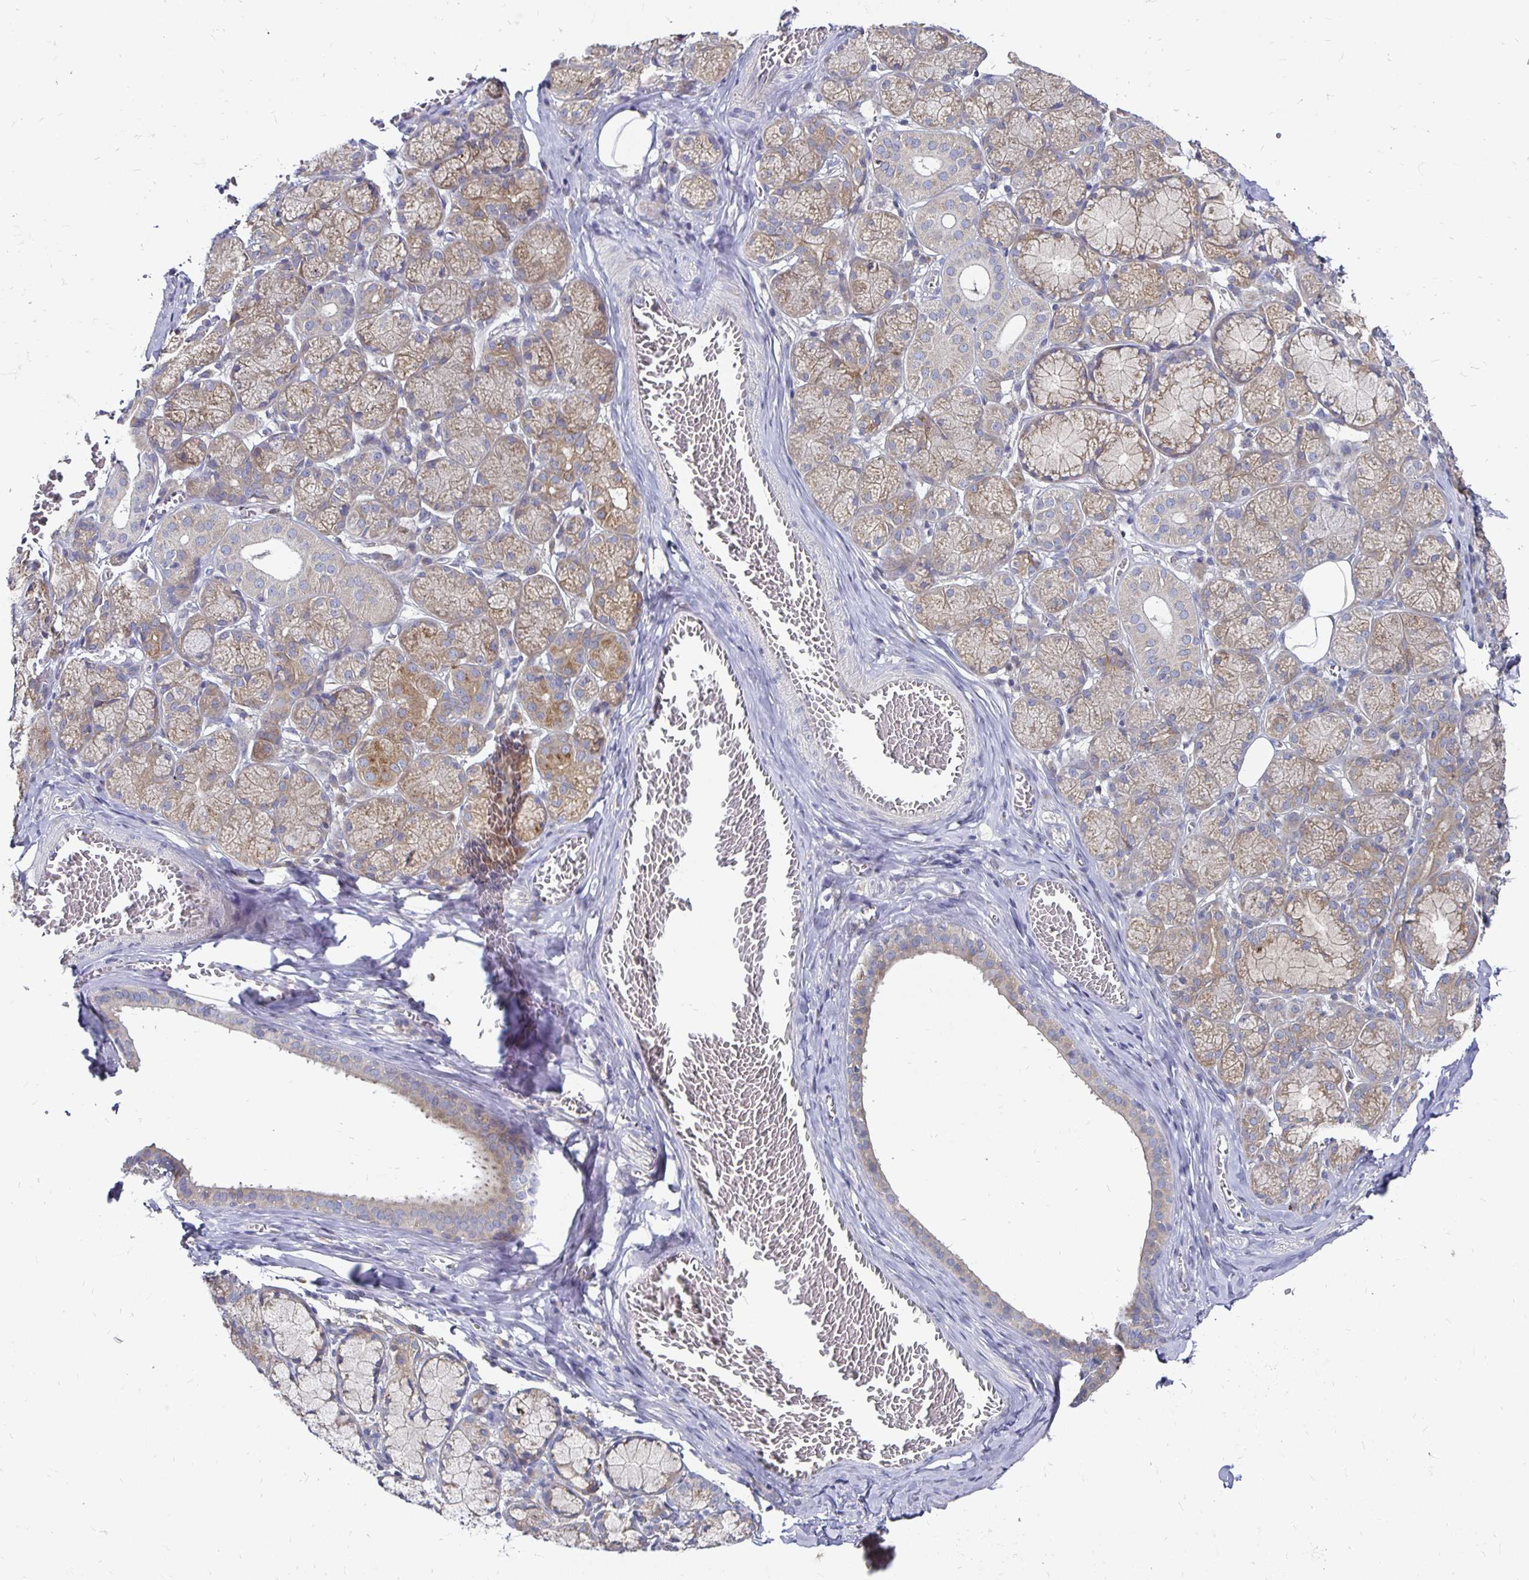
{"staining": {"intensity": "weak", "quantity": ">75%", "location": "cytoplasmic/membranous"}, "tissue": "salivary gland", "cell_type": "Glandular cells", "image_type": "normal", "snomed": [{"axis": "morphology", "description": "Normal tissue, NOS"}, {"axis": "topography", "description": "Salivary gland"}], "caption": "Glandular cells demonstrate low levels of weak cytoplasmic/membranous positivity in about >75% of cells in benign salivary gland.", "gene": "NCSTN", "patient": {"sex": "female", "age": 24}}